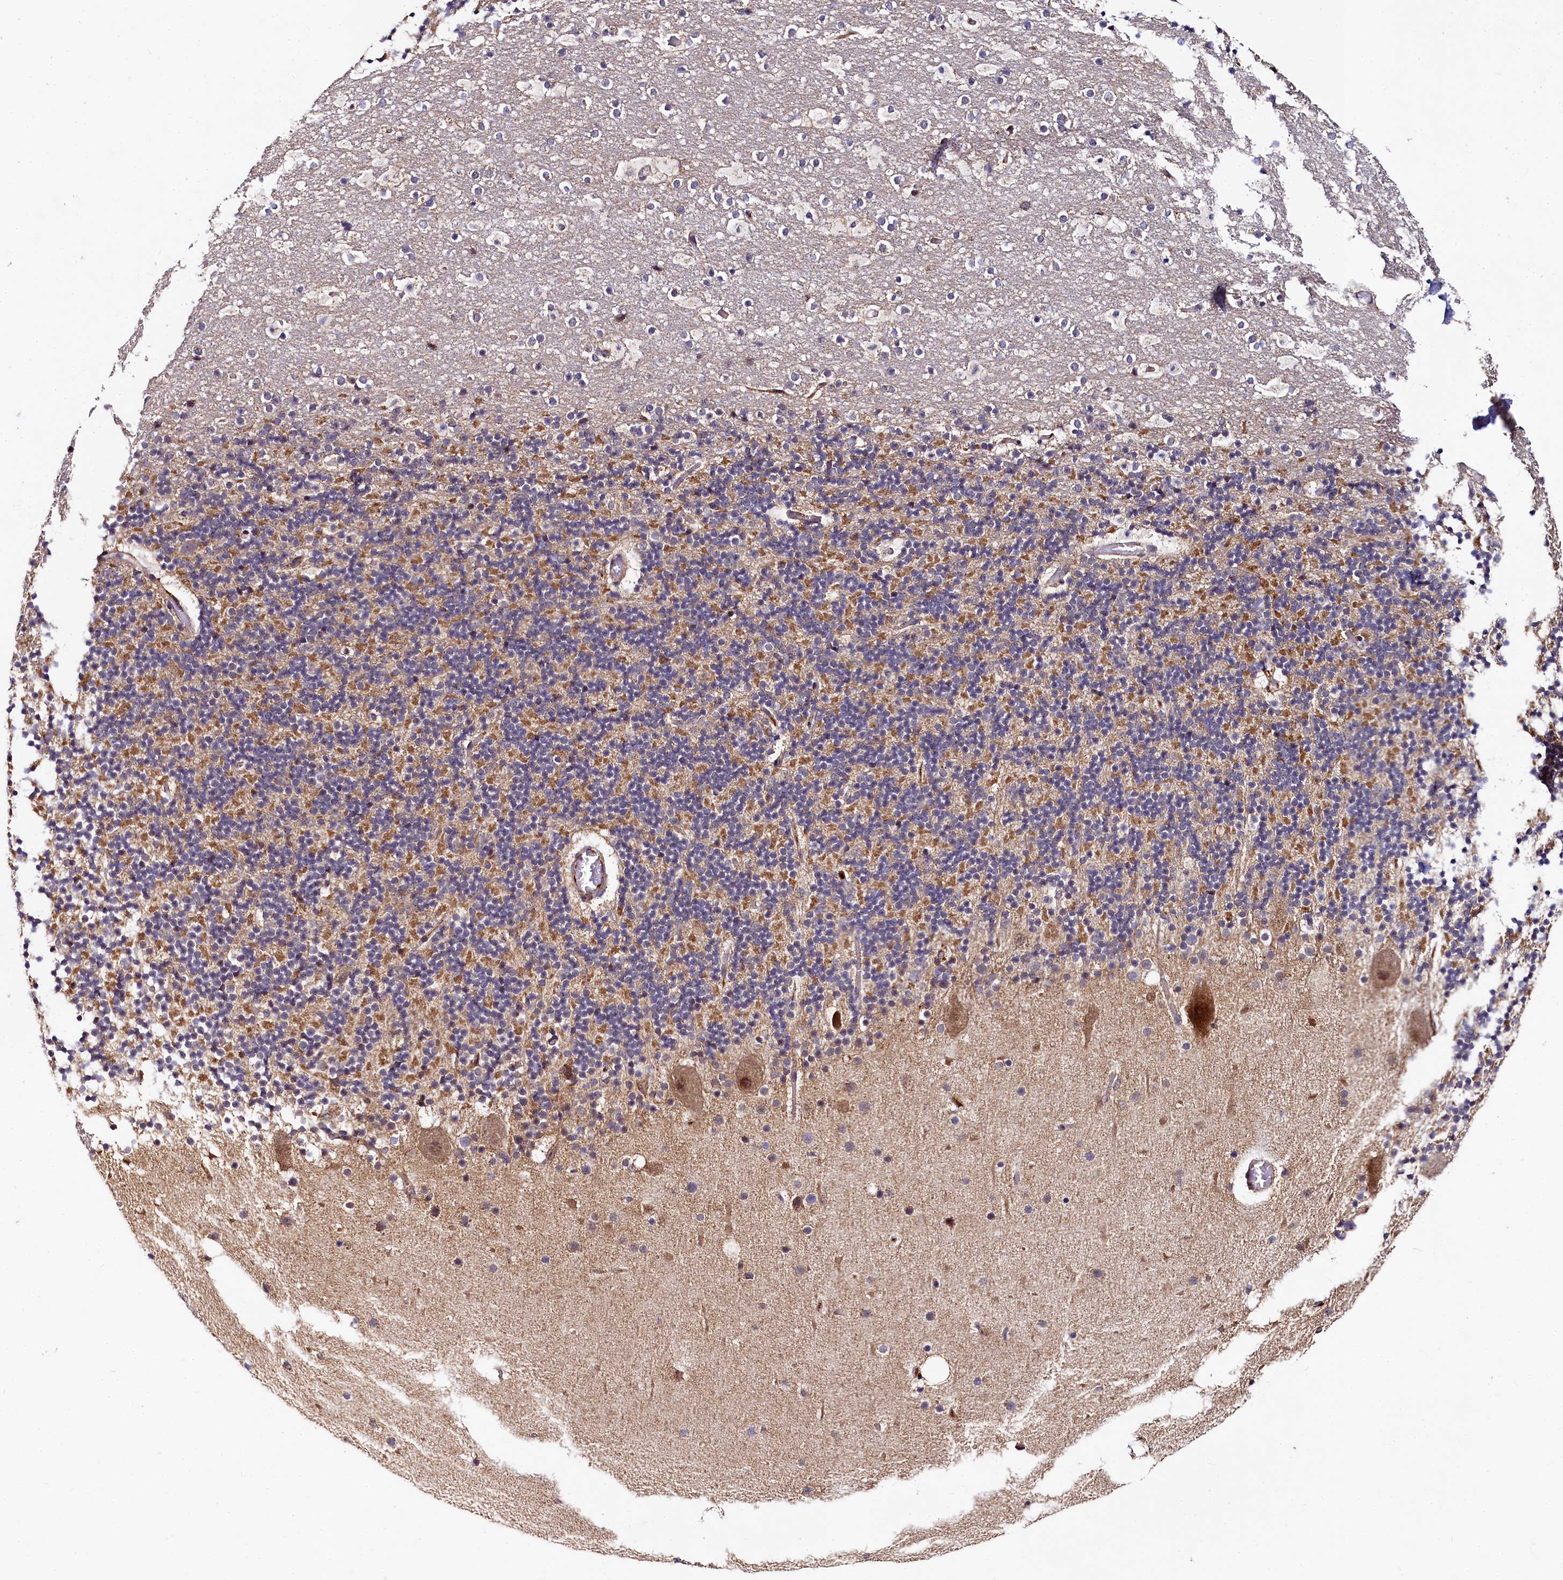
{"staining": {"intensity": "moderate", "quantity": "25%-75%", "location": "cytoplasmic/membranous"}, "tissue": "cerebellum", "cell_type": "Cells in granular layer", "image_type": "normal", "snomed": [{"axis": "morphology", "description": "Normal tissue, NOS"}, {"axis": "topography", "description": "Cerebellum"}], "caption": "Cerebellum stained with DAB IHC reveals medium levels of moderate cytoplasmic/membranous staining in approximately 25%-75% of cells in granular layer. (DAB IHC, brown staining for protein, blue staining for nuclei).", "gene": "SPRYD3", "patient": {"sex": "male", "age": 57}}